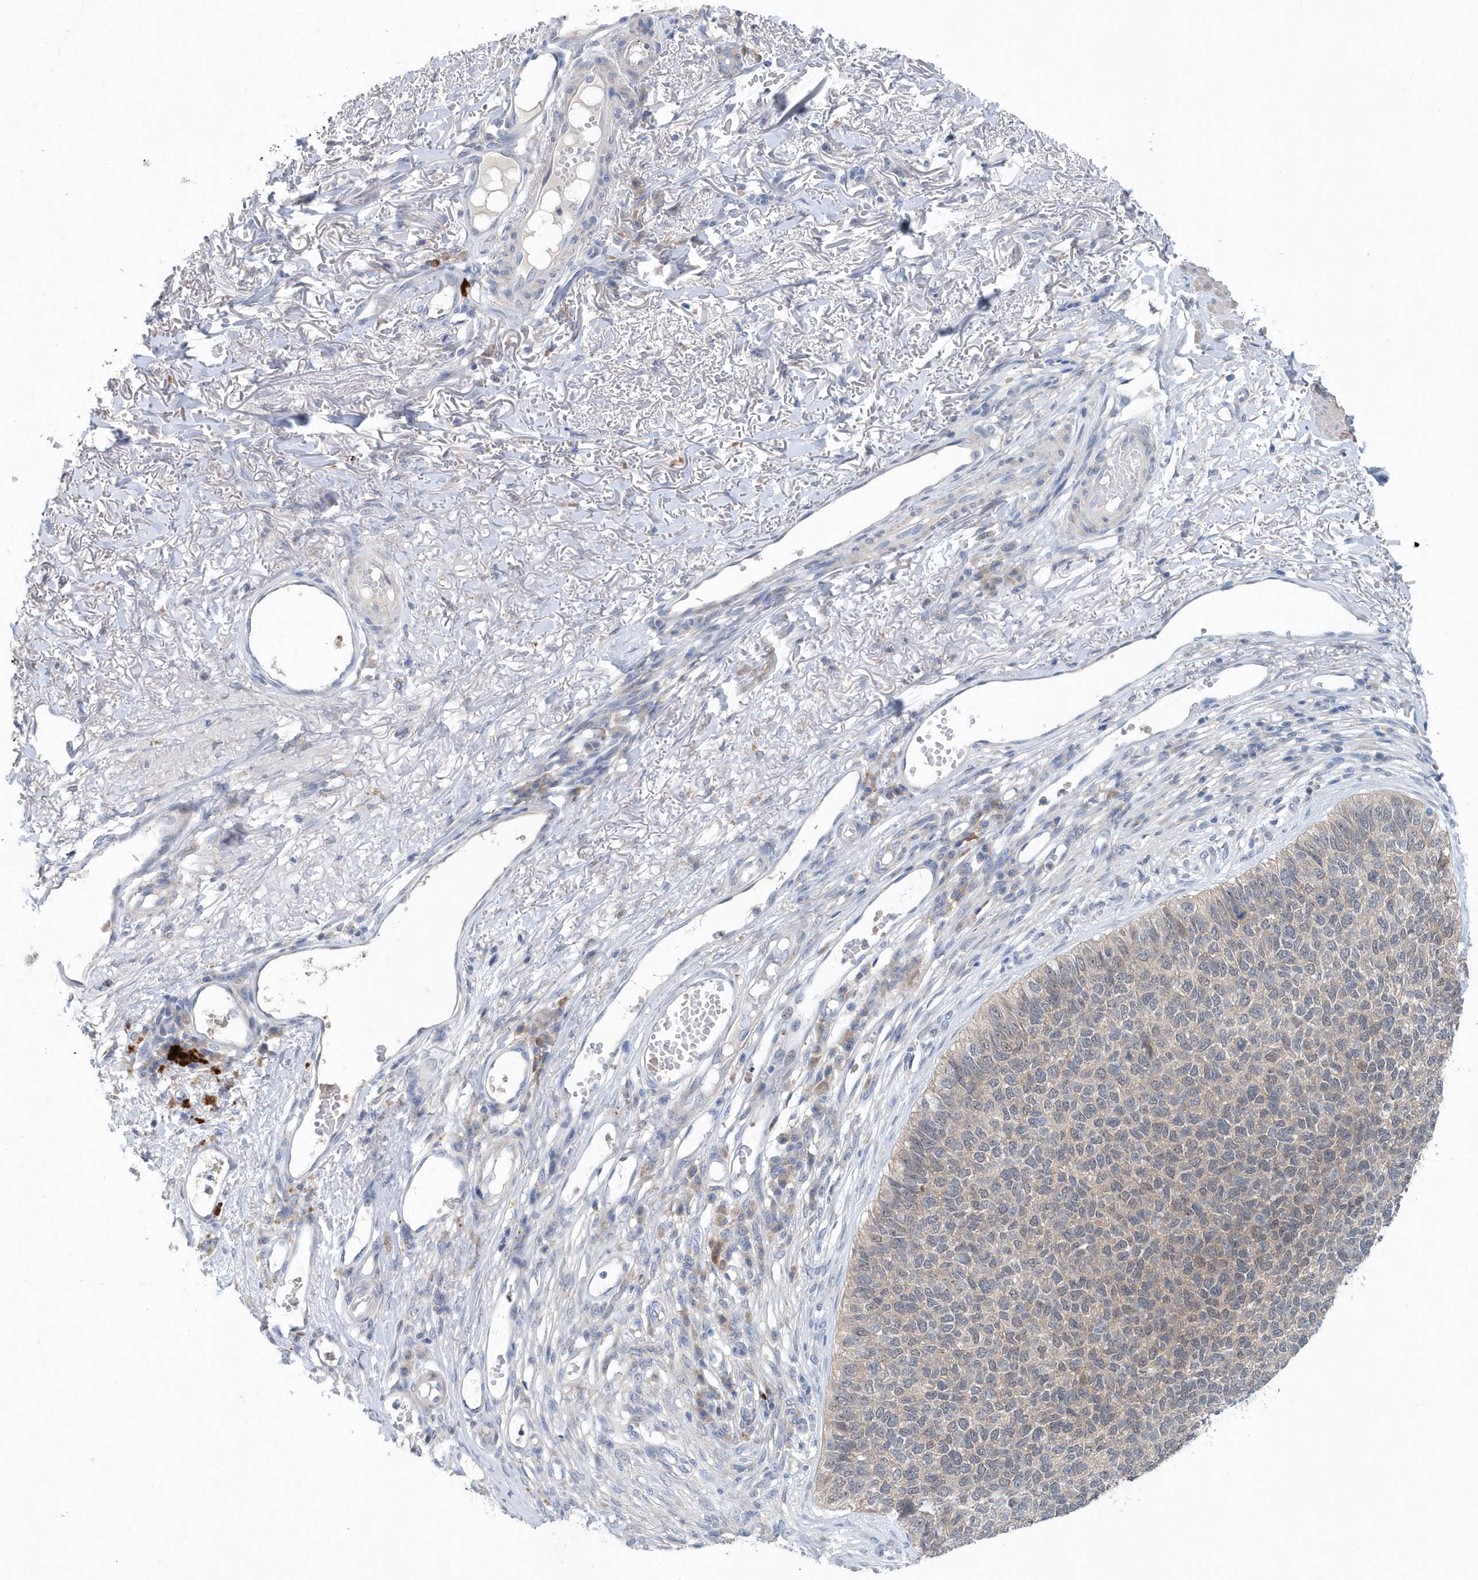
{"staining": {"intensity": "negative", "quantity": "none", "location": "none"}, "tissue": "skin cancer", "cell_type": "Tumor cells", "image_type": "cancer", "snomed": [{"axis": "morphology", "description": "Basal cell carcinoma"}, {"axis": "topography", "description": "Skin"}], "caption": "This is an immunohistochemistry image of human skin cancer. There is no expression in tumor cells.", "gene": "PFN2", "patient": {"sex": "female", "age": 84}}